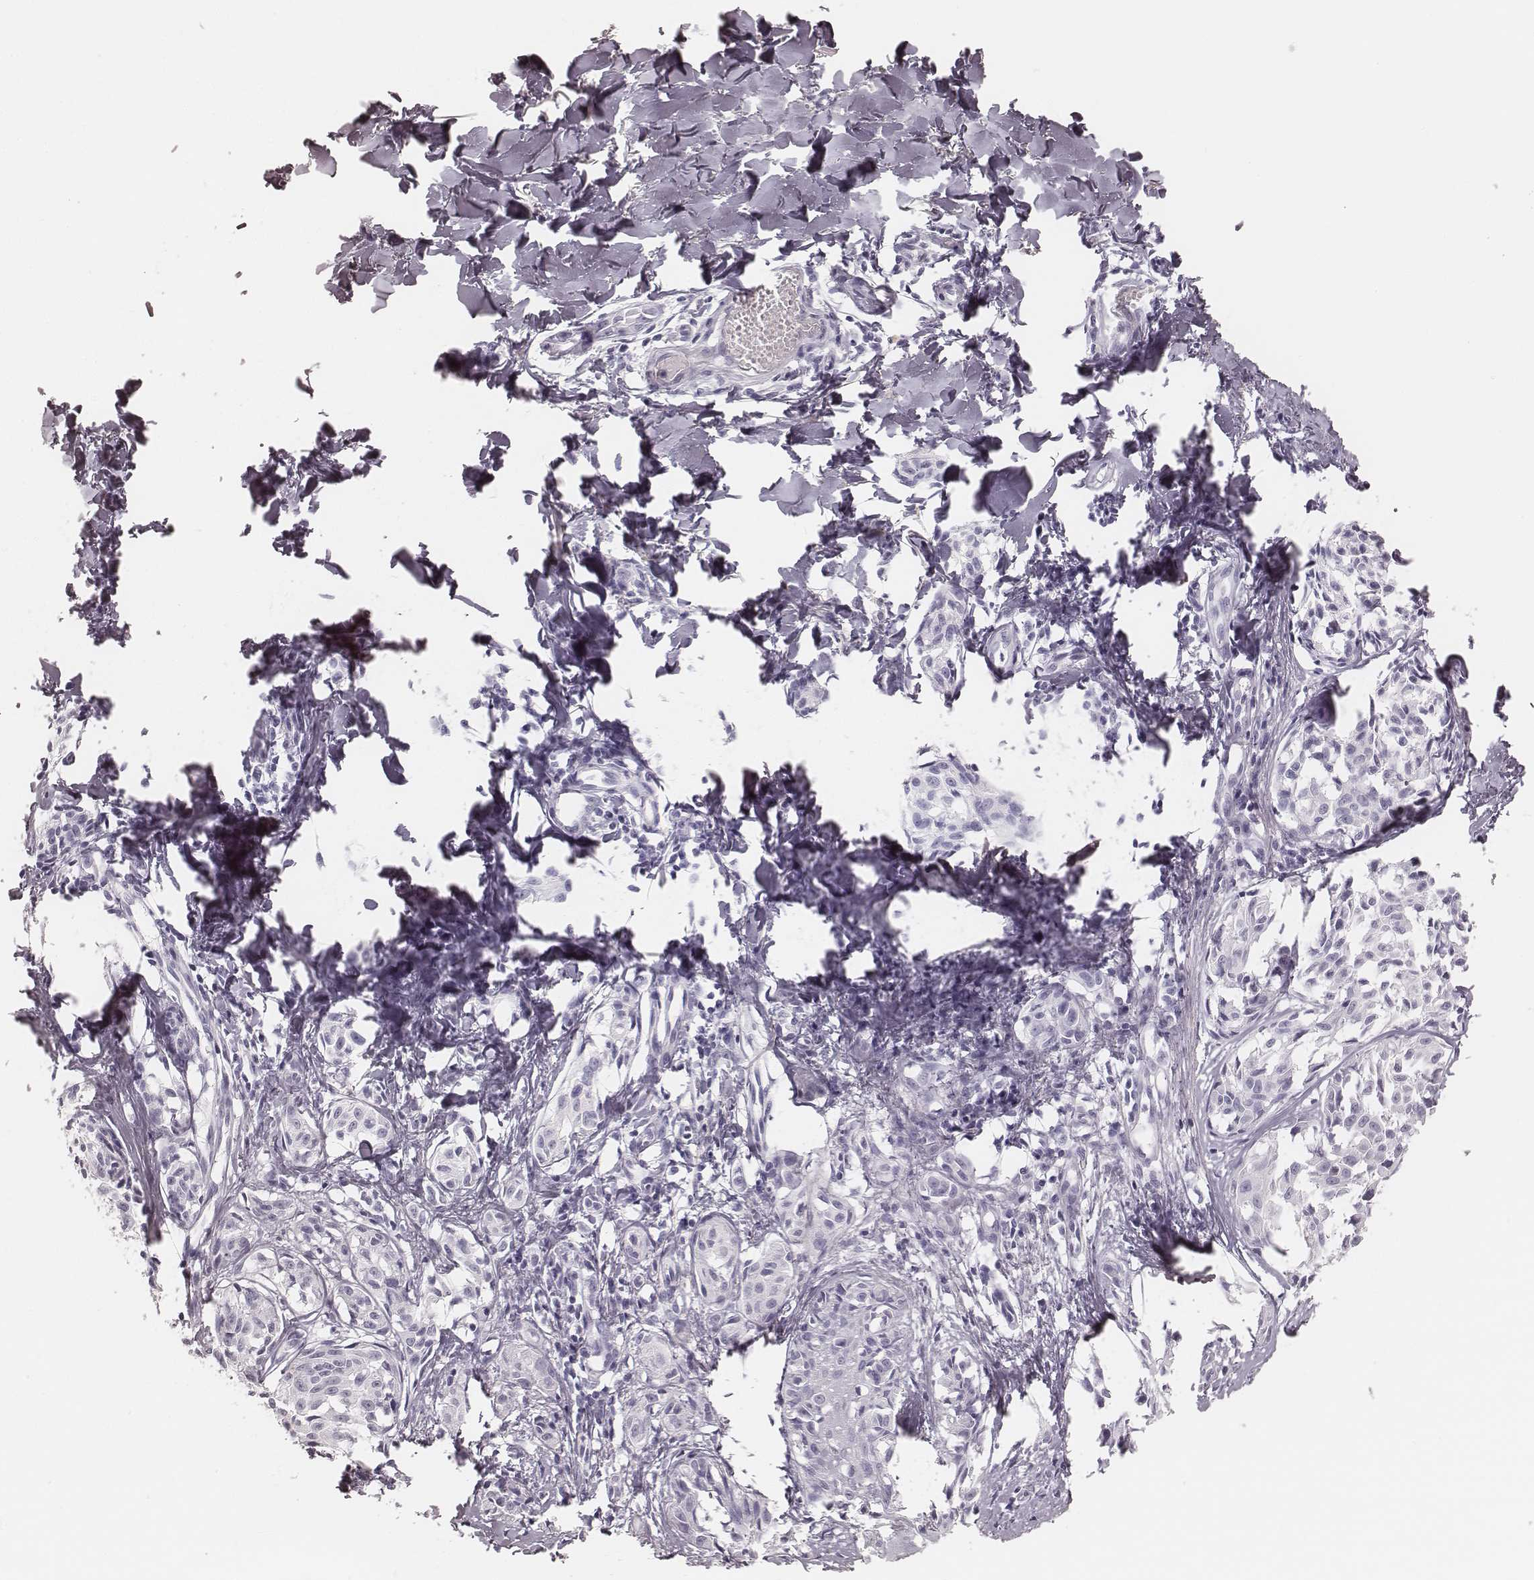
{"staining": {"intensity": "negative", "quantity": "none", "location": "none"}, "tissue": "melanoma", "cell_type": "Tumor cells", "image_type": "cancer", "snomed": [{"axis": "morphology", "description": "Malignant melanoma, NOS"}, {"axis": "topography", "description": "Skin"}], "caption": "Photomicrograph shows no significant protein positivity in tumor cells of malignant melanoma.", "gene": "MSX1", "patient": {"sex": "male", "age": 51}}